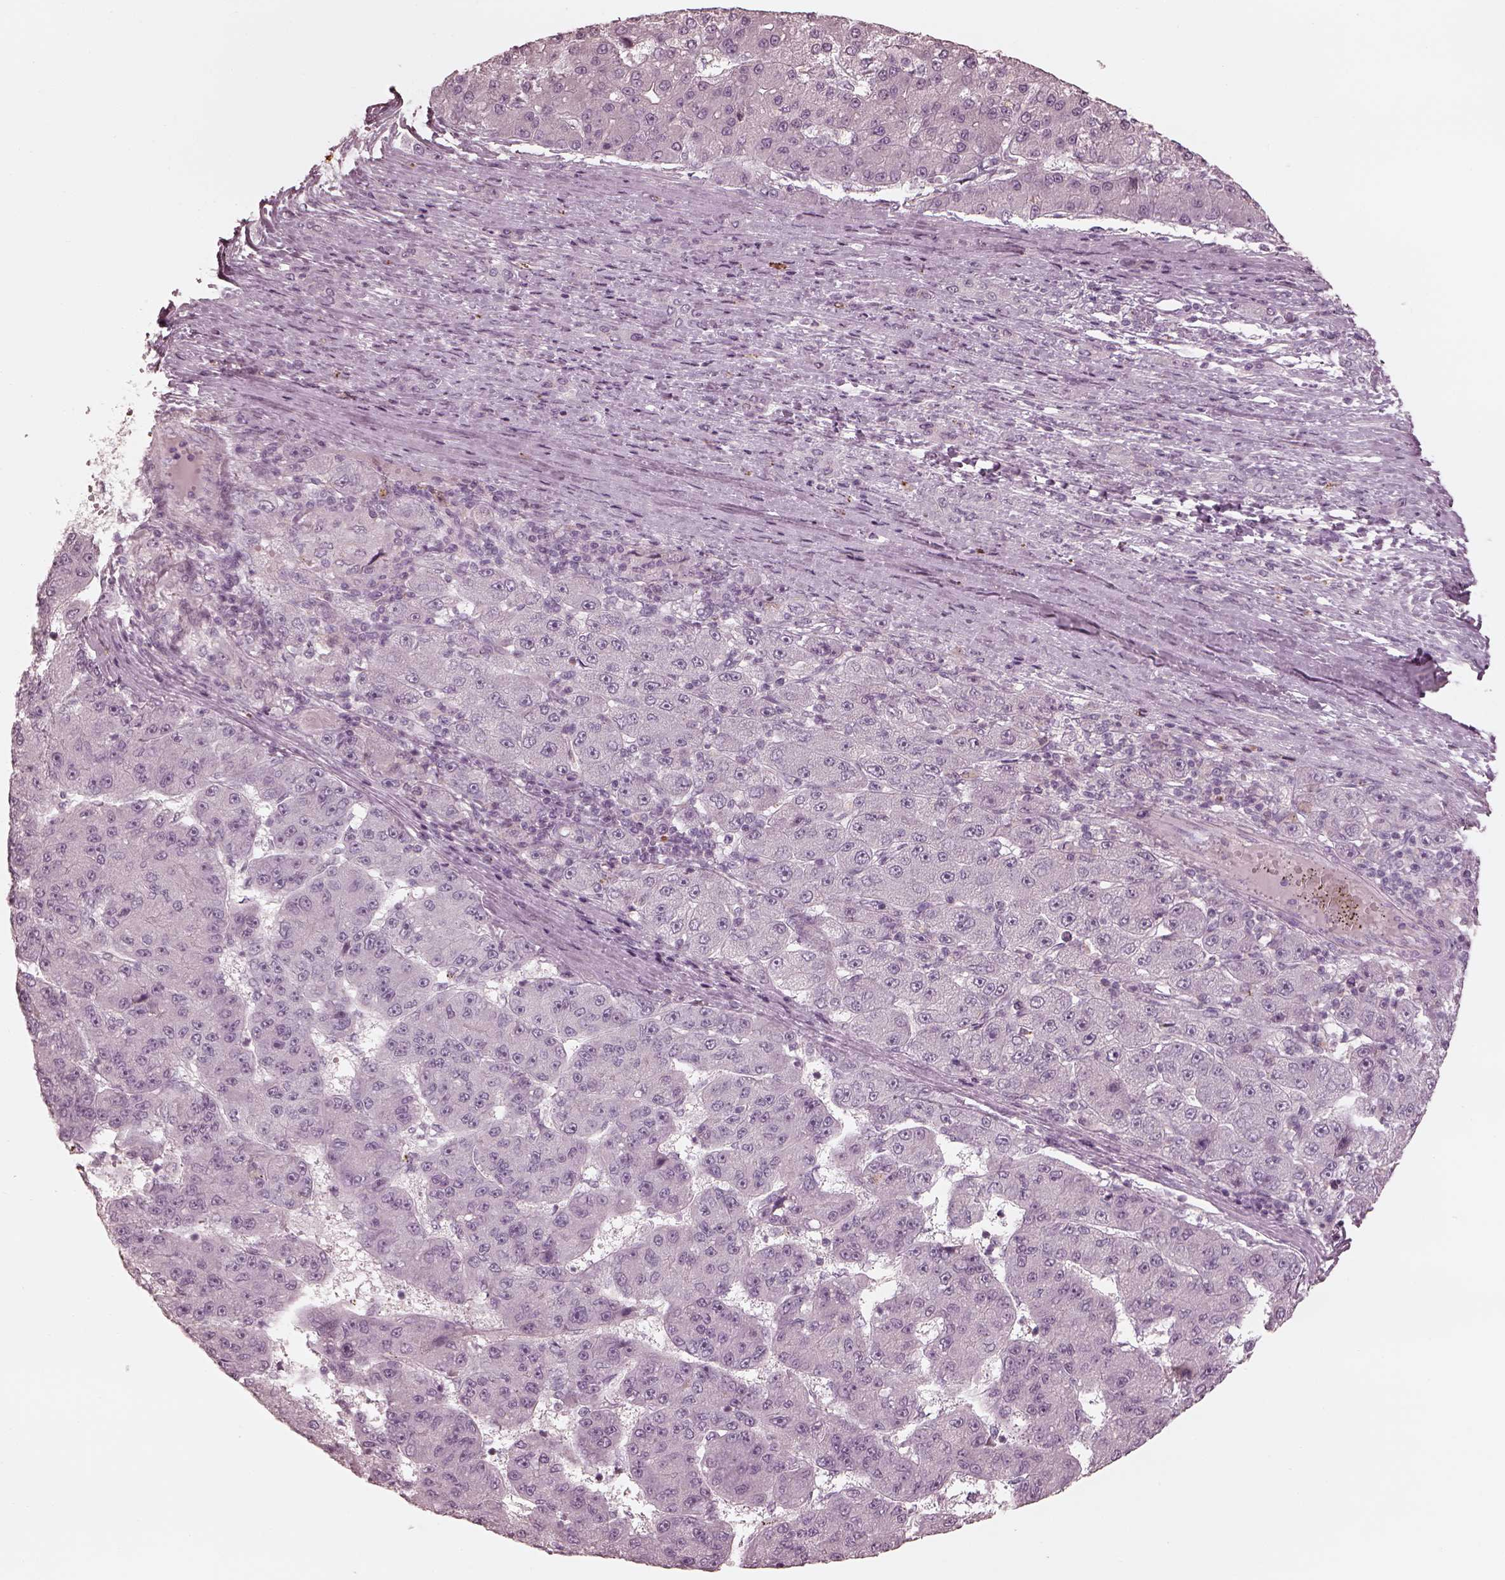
{"staining": {"intensity": "negative", "quantity": "none", "location": "none"}, "tissue": "liver cancer", "cell_type": "Tumor cells", "image_type": "cancer", "snomed": [{"axis": "morphology", "description": "Carcinoma, Hepatocellular, NOS"}, {"axis": "topography", "description": "Liver"}], "caption": "Tumor cells are negative for protein expression in human liver hepatocellular carcinoma. The staining is performed using DAB brown chromogen with nuclei counter-stained in using hematoxylin.", "gene": "ADRB3", "patient": {"sex": "male", "age": 67}}